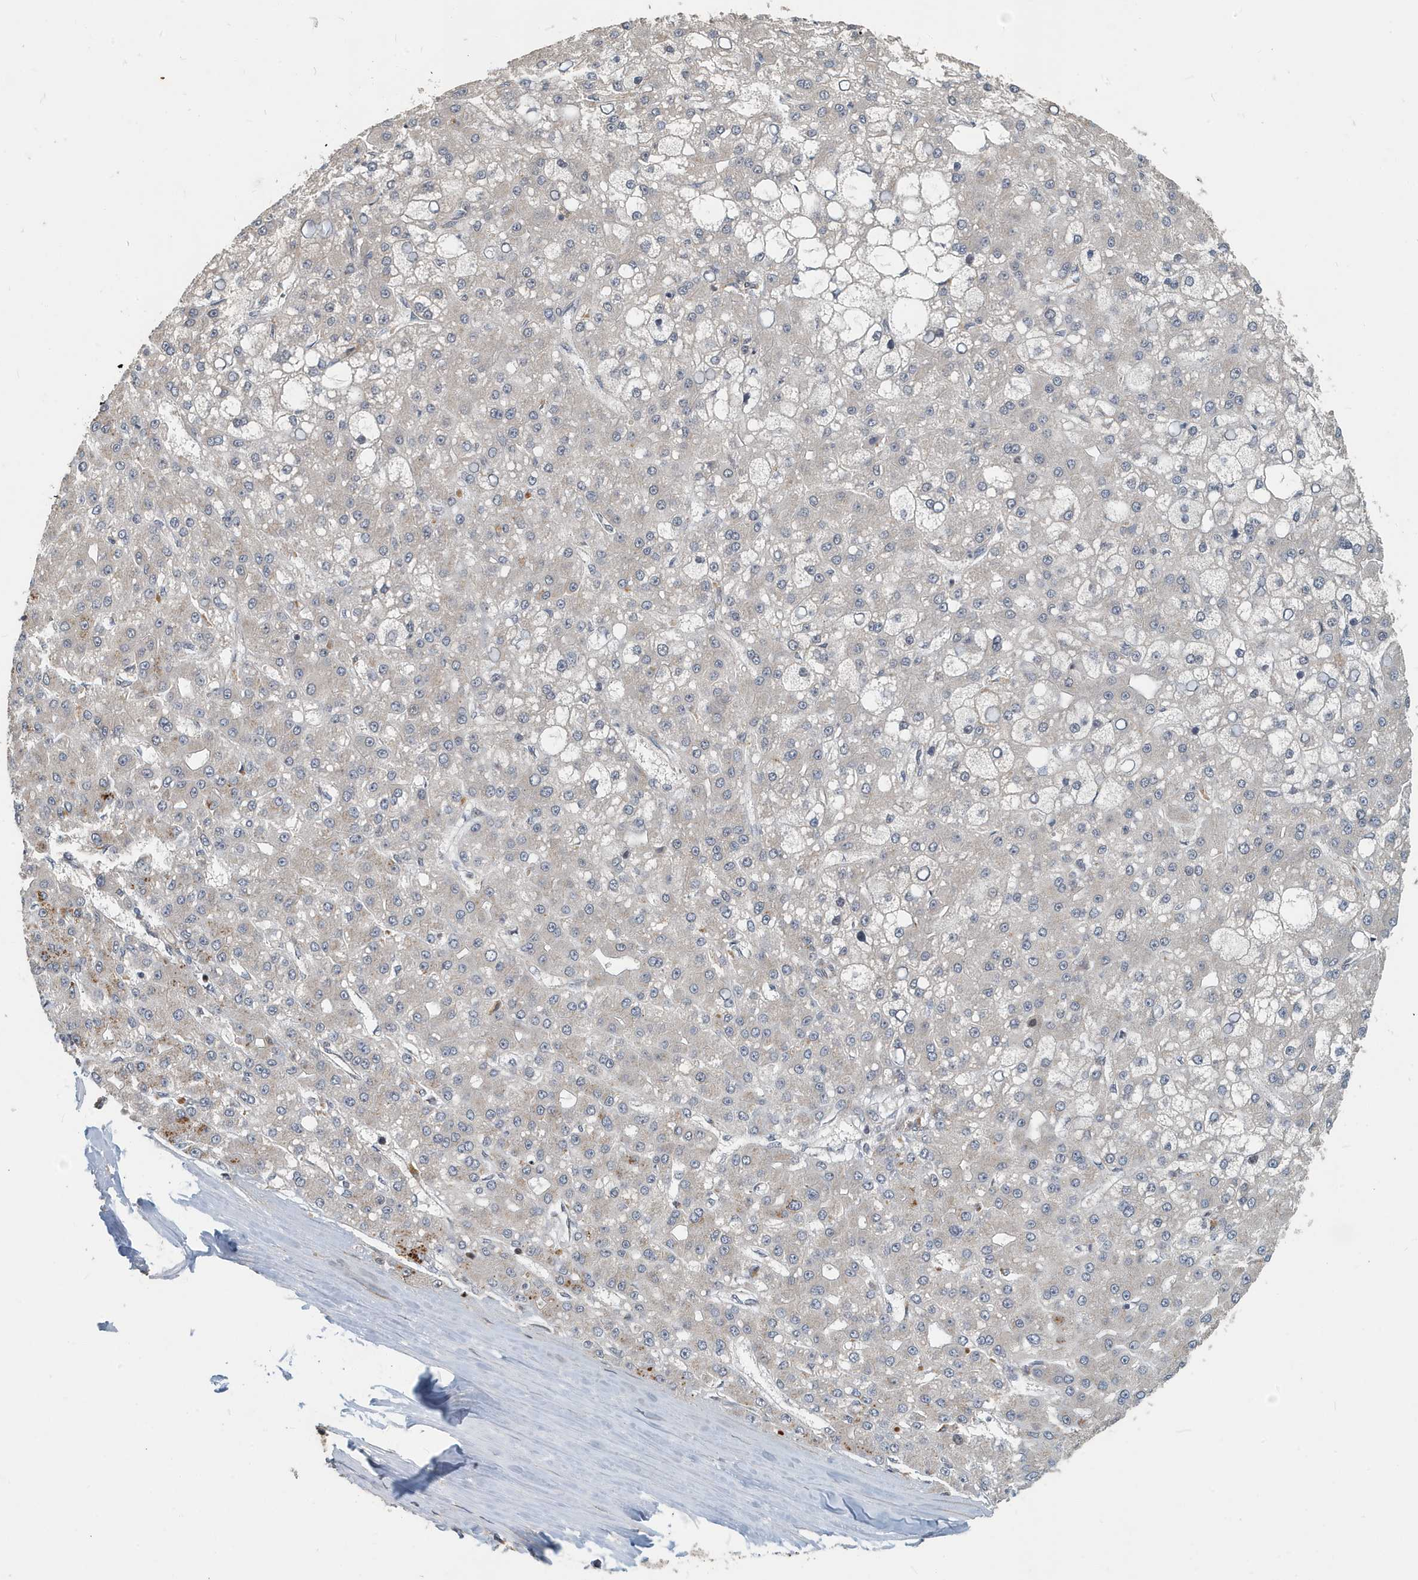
{"staining": {"intensity": "negative", "quantity": "none", "location": "none"}, "tissue": "liver cancer", "cell_type": "Tumor cells", "image_type": "cancer", "snomed": [{"axis": "morphology", "description": "Carcinoma, Hepatocellular, NOS"}, {"axis": "topography", "description": "Liver"}], "caption": "This is a photomicrograph of immunohistochemistry (IHC) staining of liver cancer (hepatocellular carcinoma), which shows no expression in tumor cells.", "gene": "KIF15", "patient": {"sex": "male", "age": 67}}